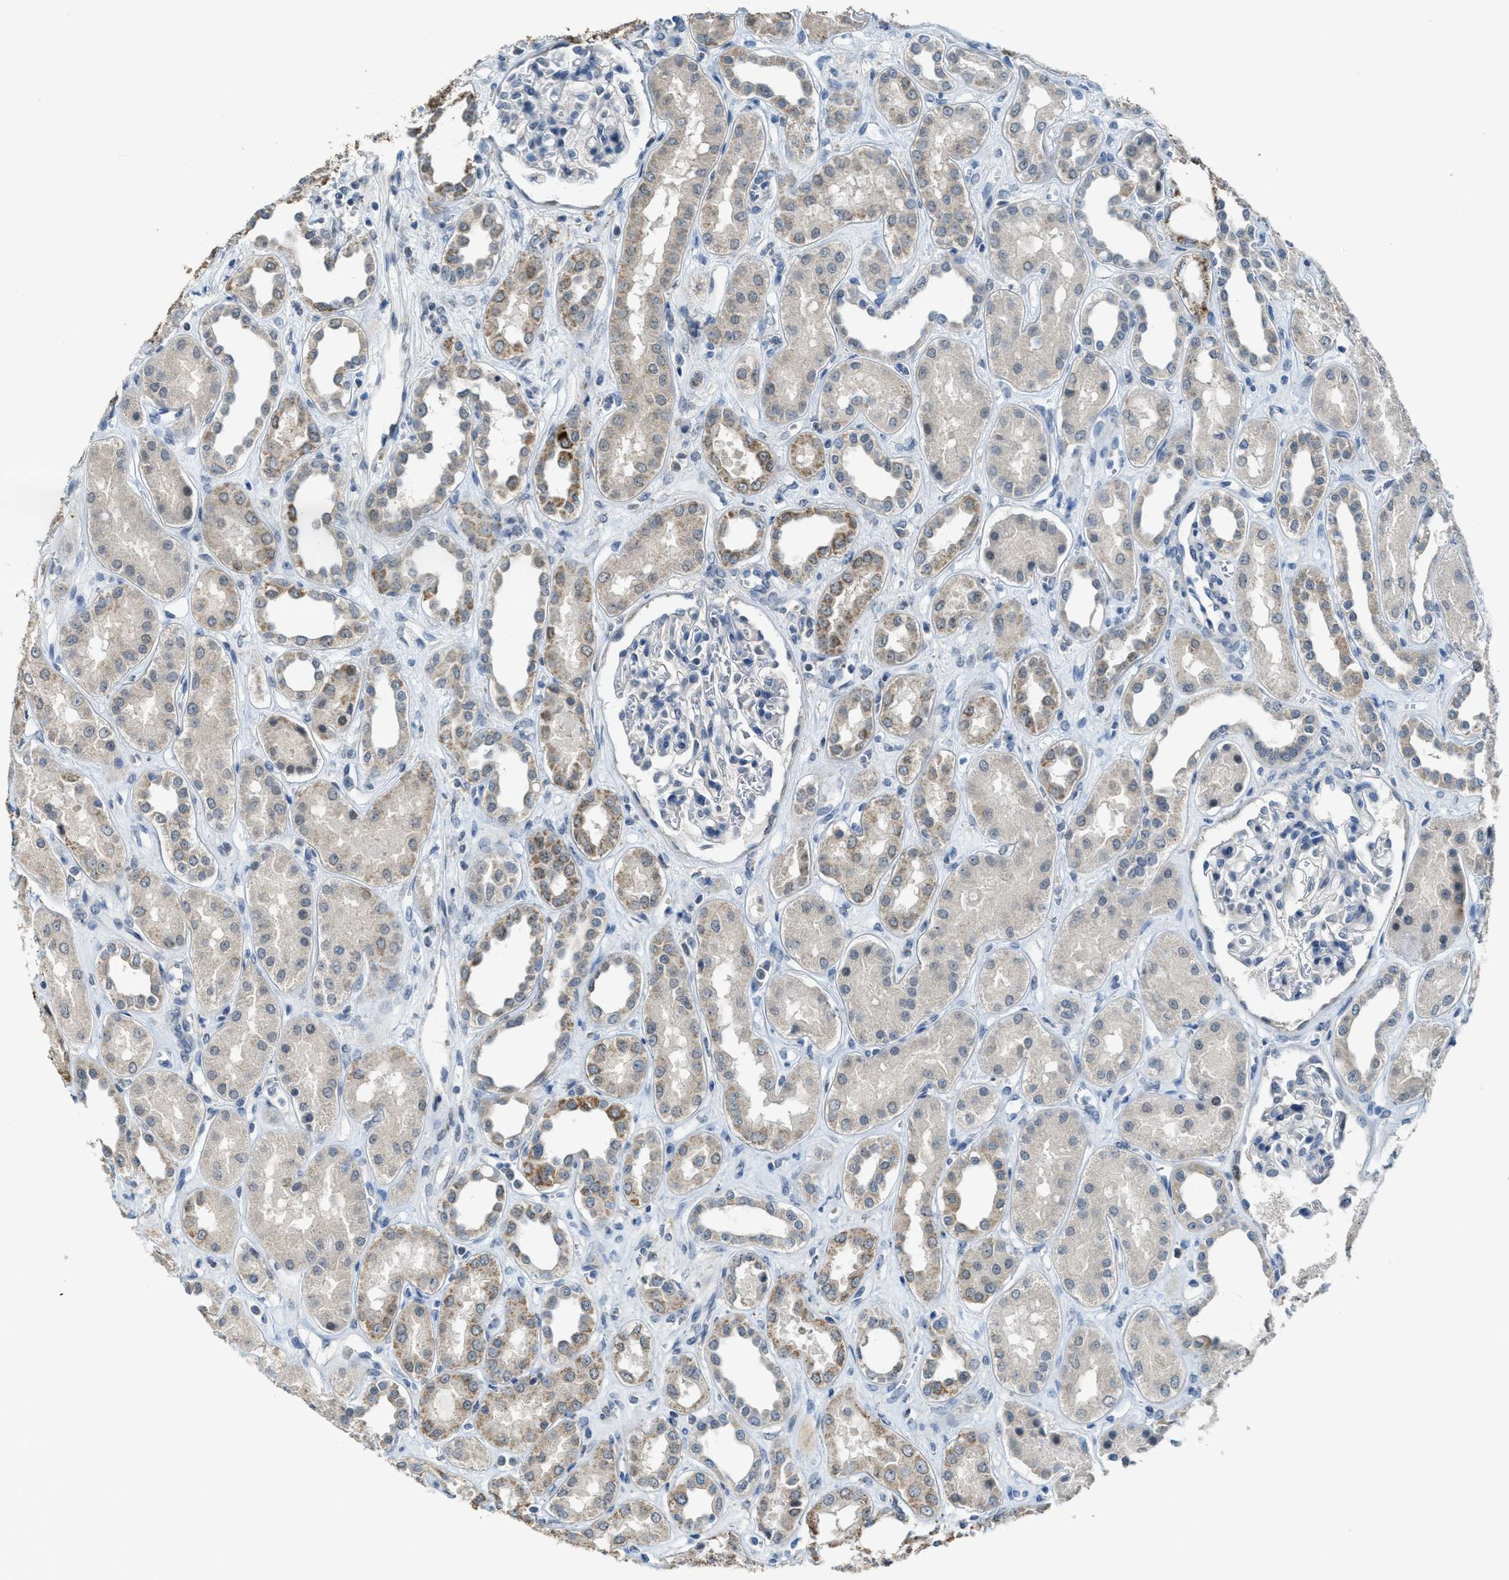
{"staining": {"intensity": "negative", "quantity": "none", "location": "none"}, "tissue": "kidney", "cell_type": "Cells in glomeruli", "image_type": "normal", "snomed": [{"axis": "morphology", "description": "Normal tissue, NOS"}, {"axis": "topography", "description": "Kidney"}], "caption": "This is a histopathology image of immunohistochemistry staining of unremarkable kidney, which shows no staining in cells in glomeruli. The staining was performed using DAB (3,3'-diaminobenzidine) to visualize the protein expression in brown, while the nuclei were stained in blue with hematoxylin (Magnification: 20x).", "gene": "CDON", "patient": {"sex": "male", "age": 59}}